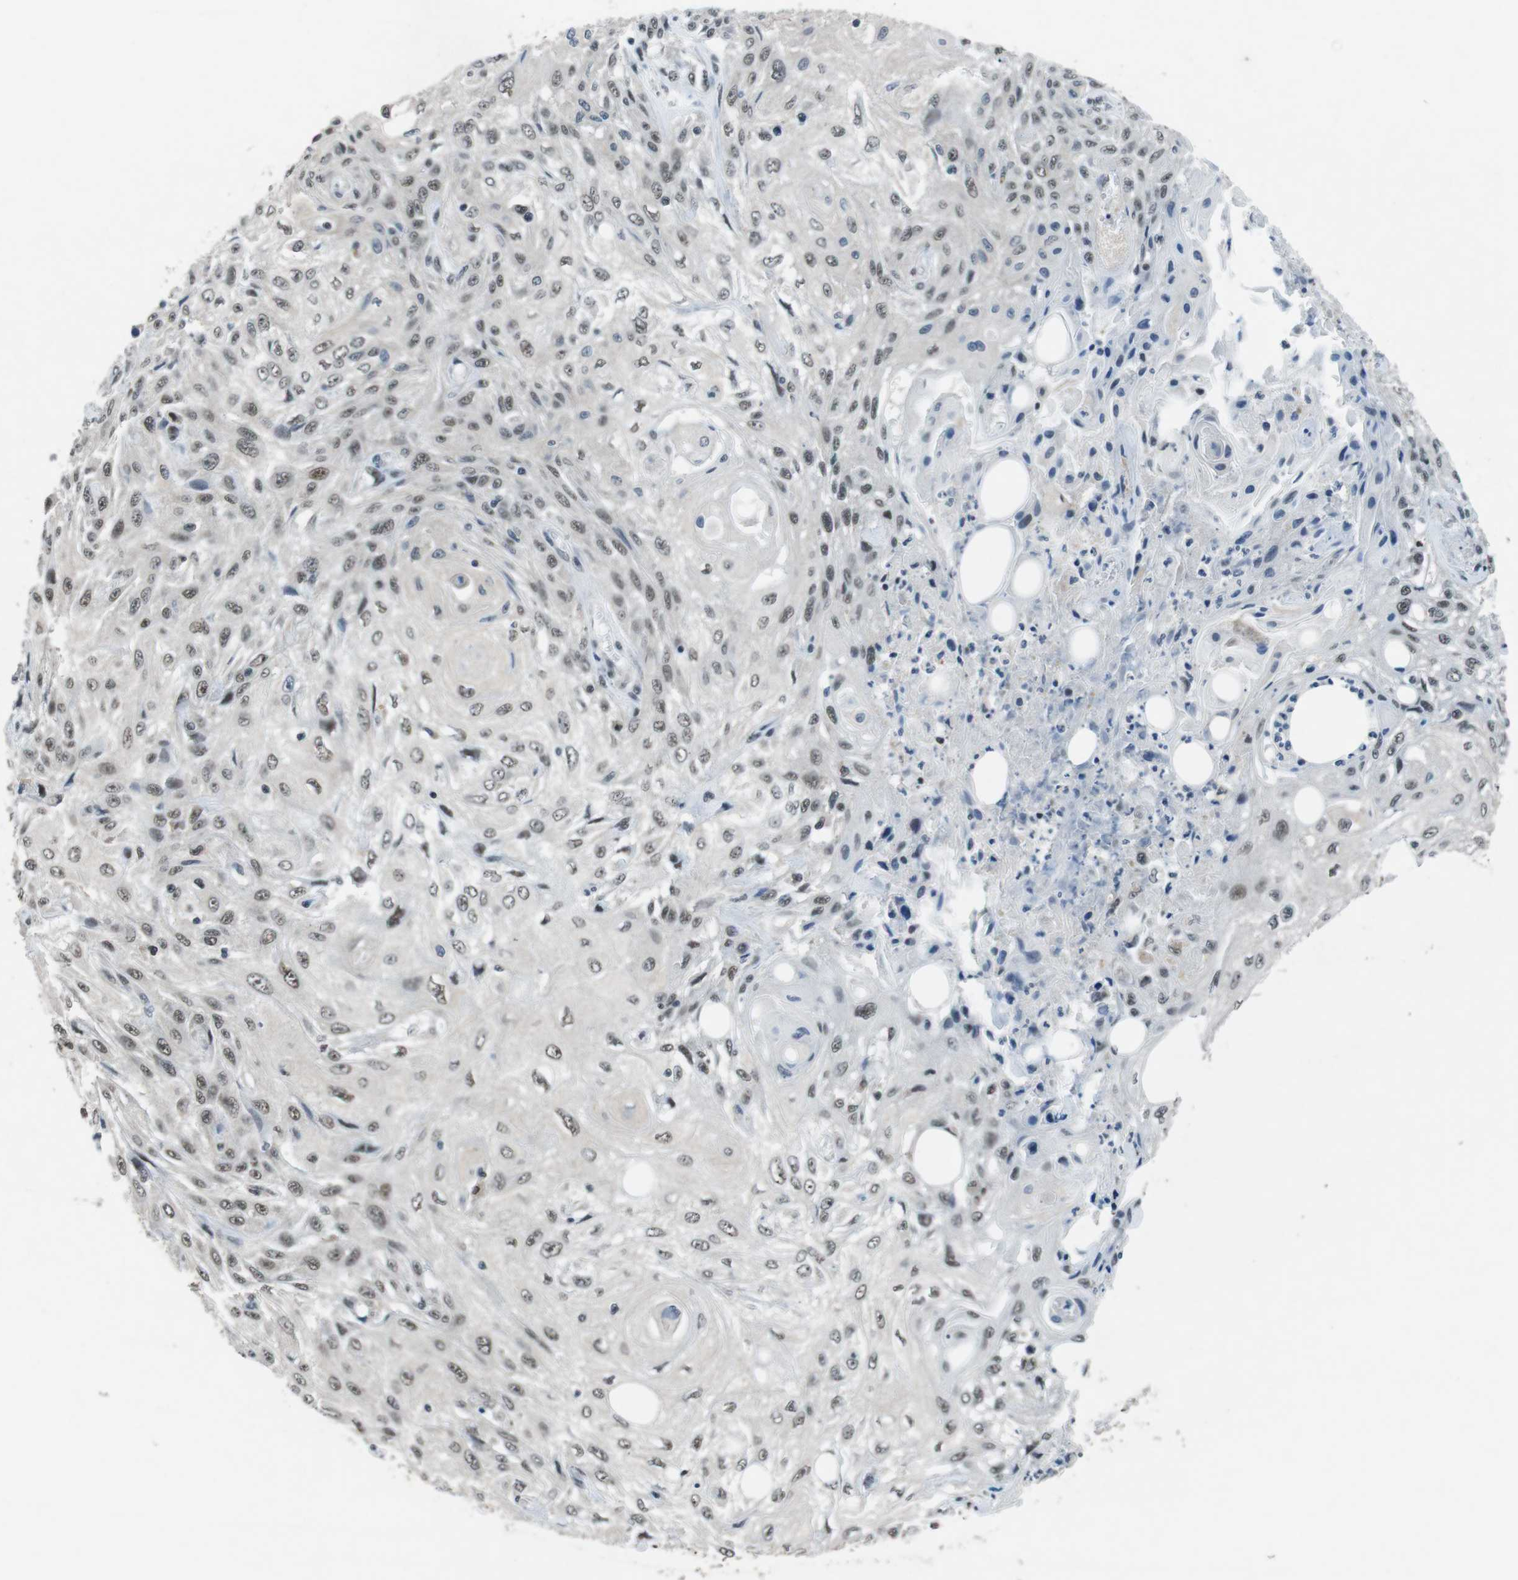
{"staining": {"intensity": "weak", "quantity": ">75%", "location": "nuclear"}, "tissue": "skin cancer", "cell_type": "Tumor cells", "image_type": "cancer", "snomed": [{"axis": "morphology", "description": "Squamous cell carcinoma, NOS"}, {"axis": "topography", "description": "Skin"}], "caption": "Protein expression analysis of human skin squamous cell carcinoma reveals weak nuclear expression in about >75% of tumor cells.", "gene": "USP7", "patient": {"sex": "male", "age": 75}}